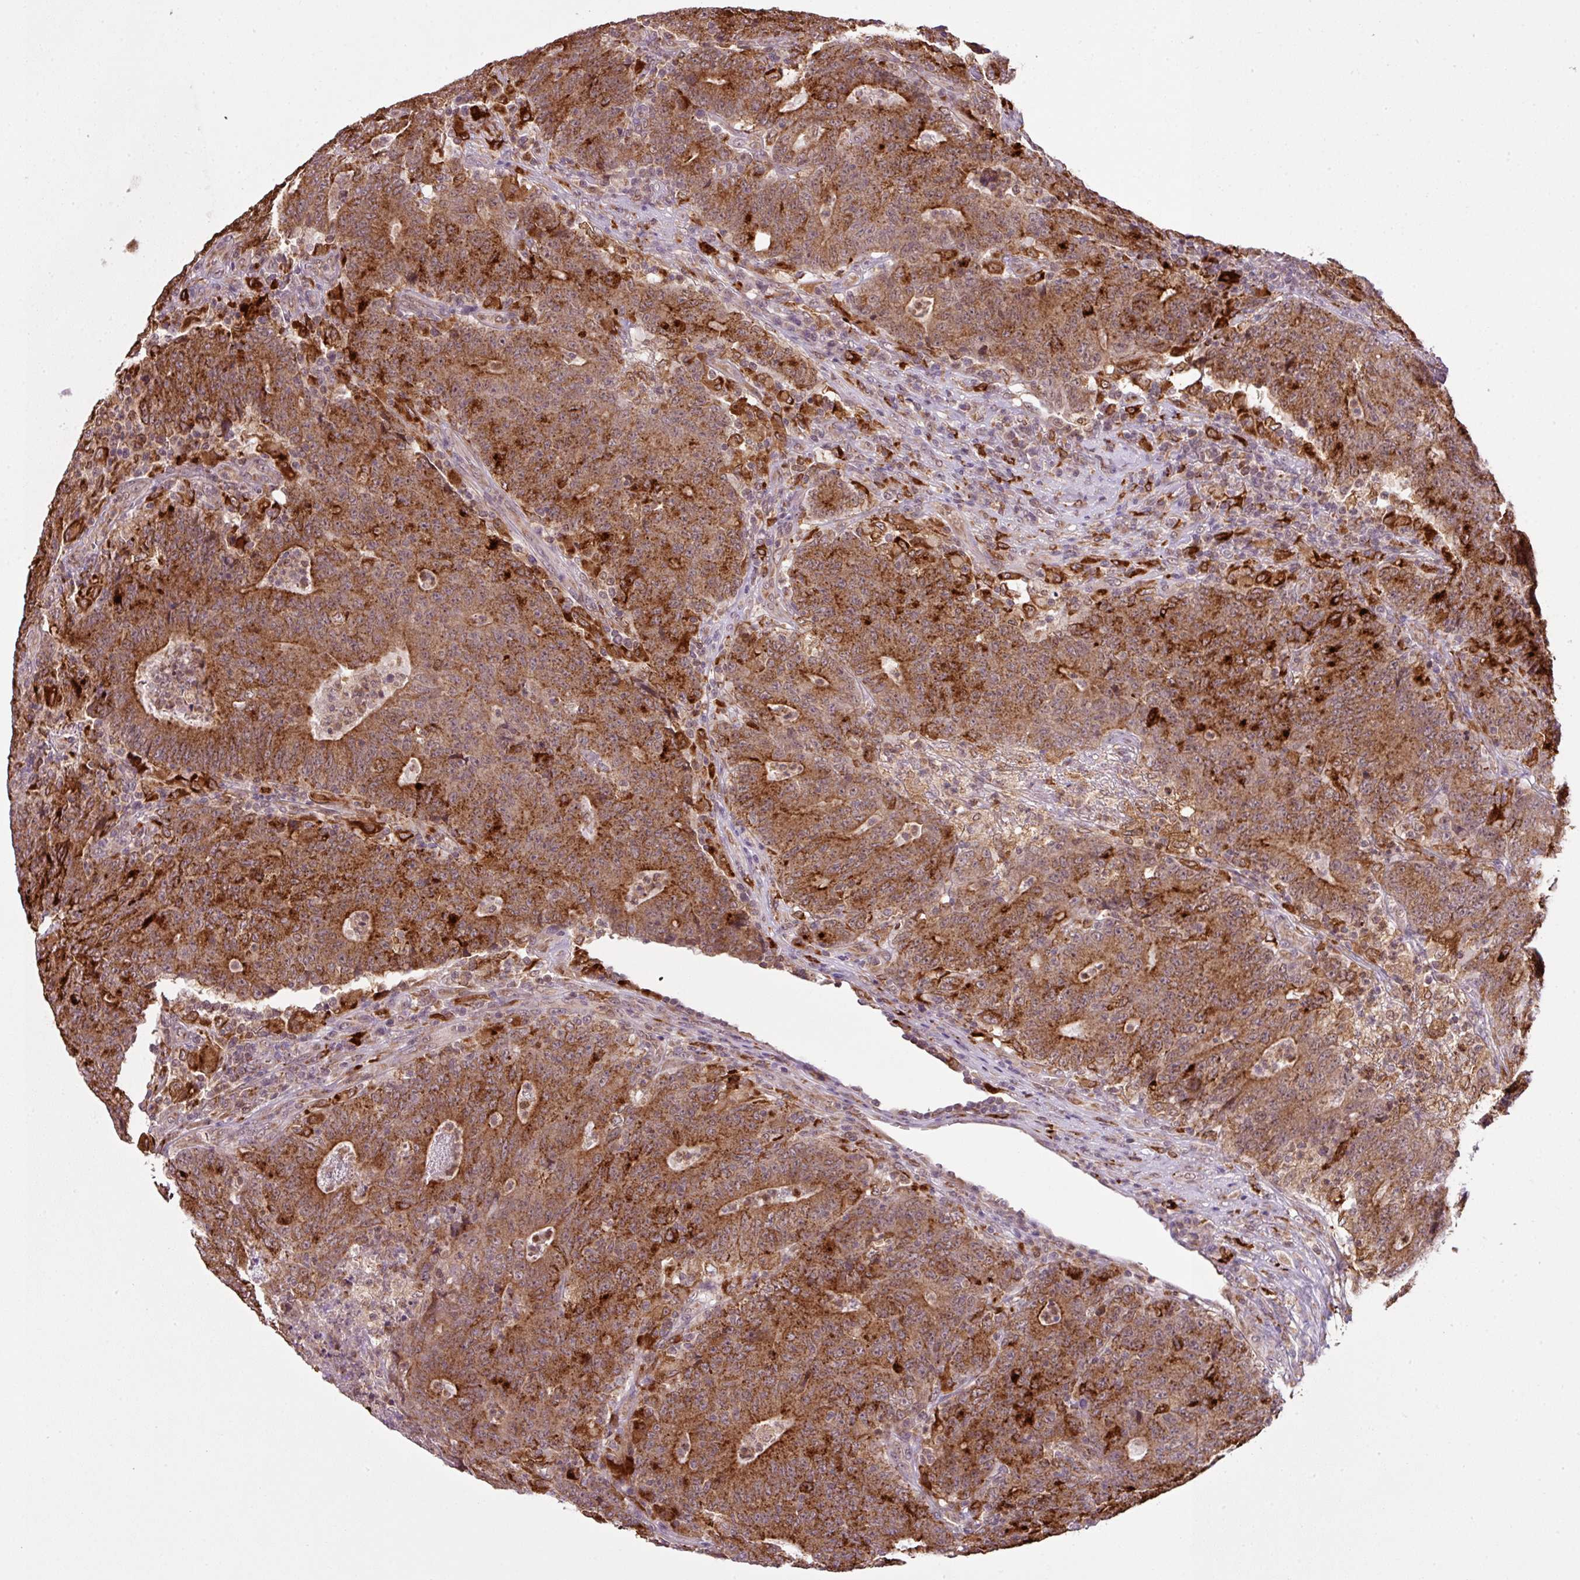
{"staining": {"intensity": "moderate", "quantity": ">75%", "location": "cytoplasmic/membranous"}, "tissue": "colorectal cancer", "cell_type": "Tumor cells", "image_type": "cancer", "snomed": [{"axis": "morphology", "description": "Adenocarcinoma, NOS"}, {"axis": "topography", "description": "Colon"}], "caption": "DAB immunohistochemical staining of colorectal cancer exhibits moderate cytoplasmic/membranous protein positivity in approximately >75% of tumor cells.", "gene": "SMCO4", "patient": {"sex": "female", "age": 75}}